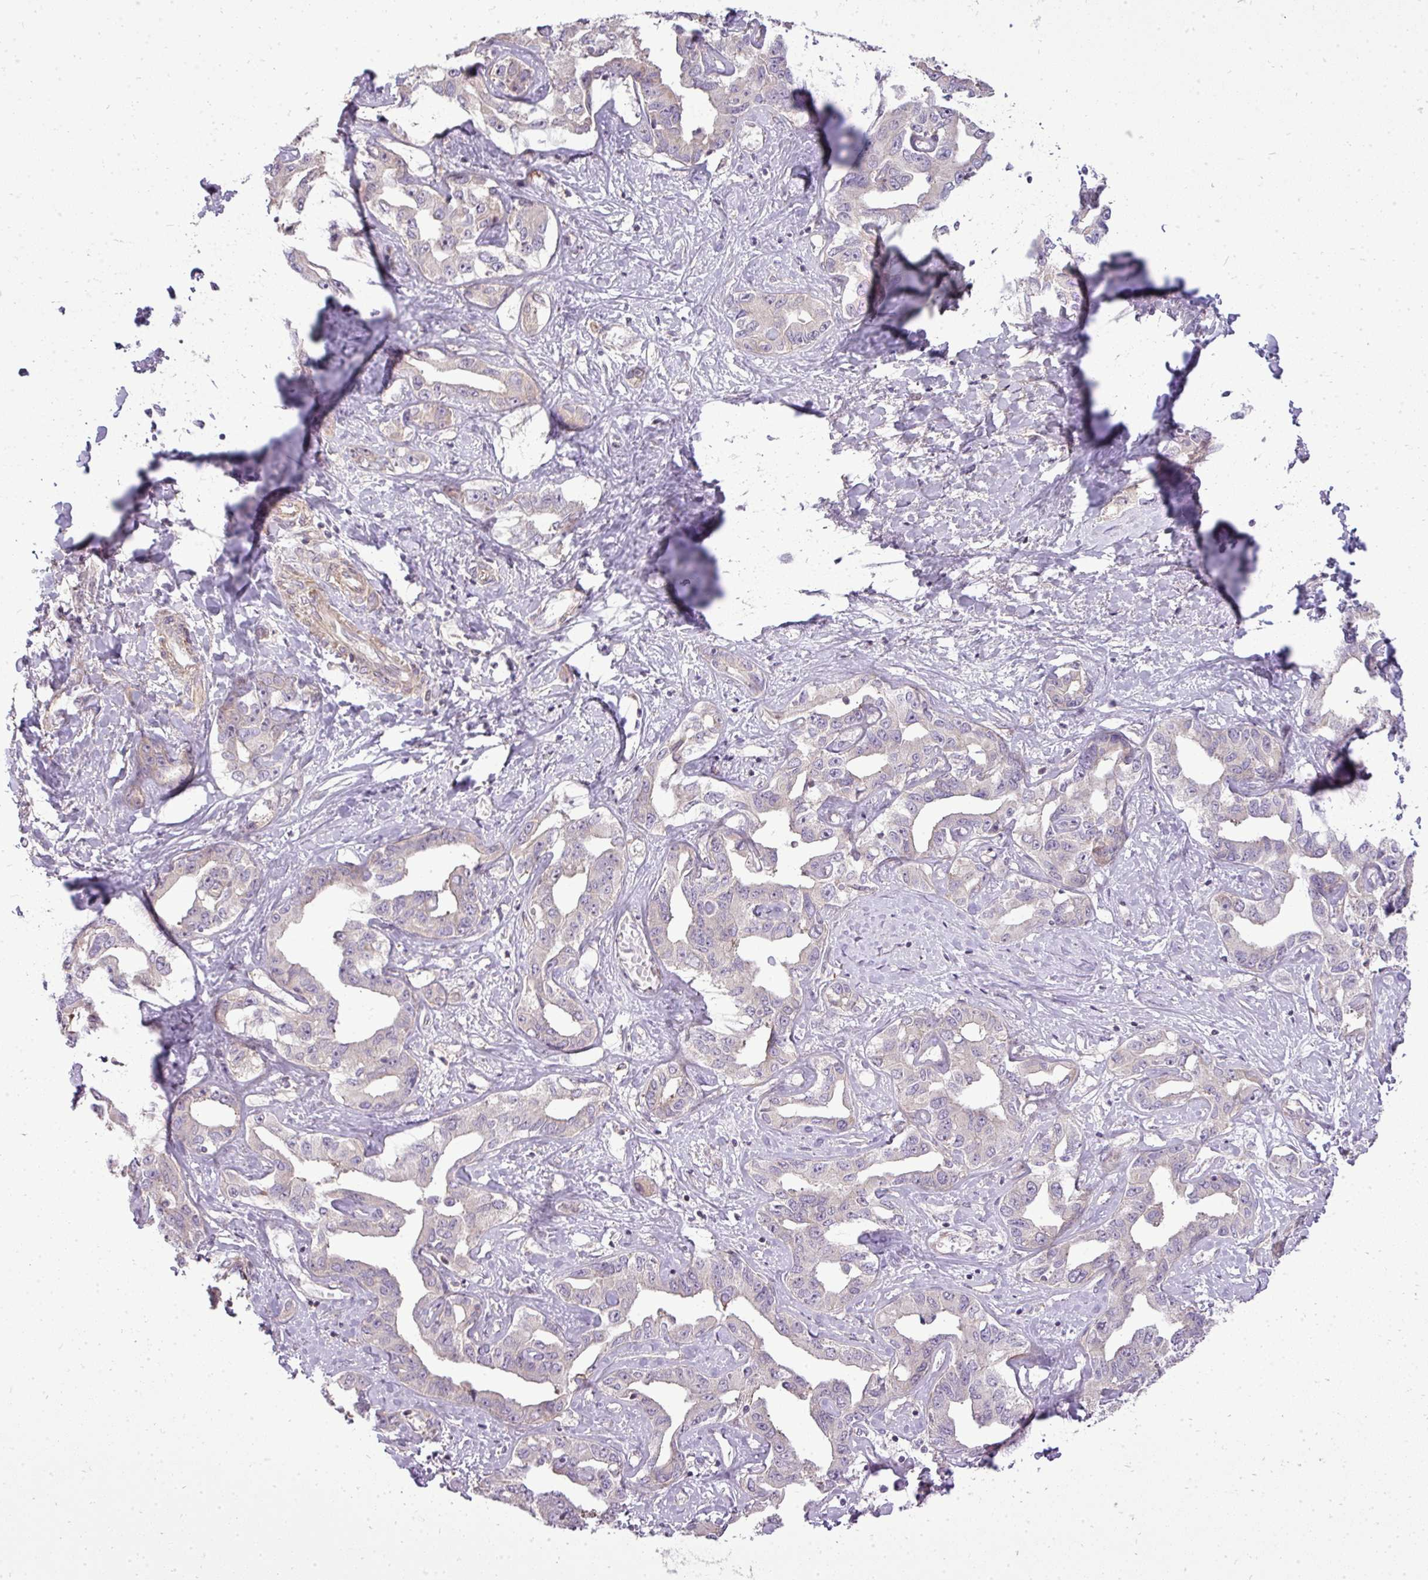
{"staining": {"intensity": "weak", "quantity": "<25%", "location": "cytoplasmic/membranous"}, "tissue": "liver cancer", "cell_type": "Tumor cells", "image_type": "cancer", "snomed": [{"axis": "morphology", "description": "Cholangiocarcinoma"}, {"axis": "topography", "description": "Liver"}], "caption": "Liver cancer (cholangiocarcinoma) was stained to show a protein in brown. There is no significant positivity in tumor cells.", "gene": "PDRG1", "patient": {"sex": "male", "age": 59}}